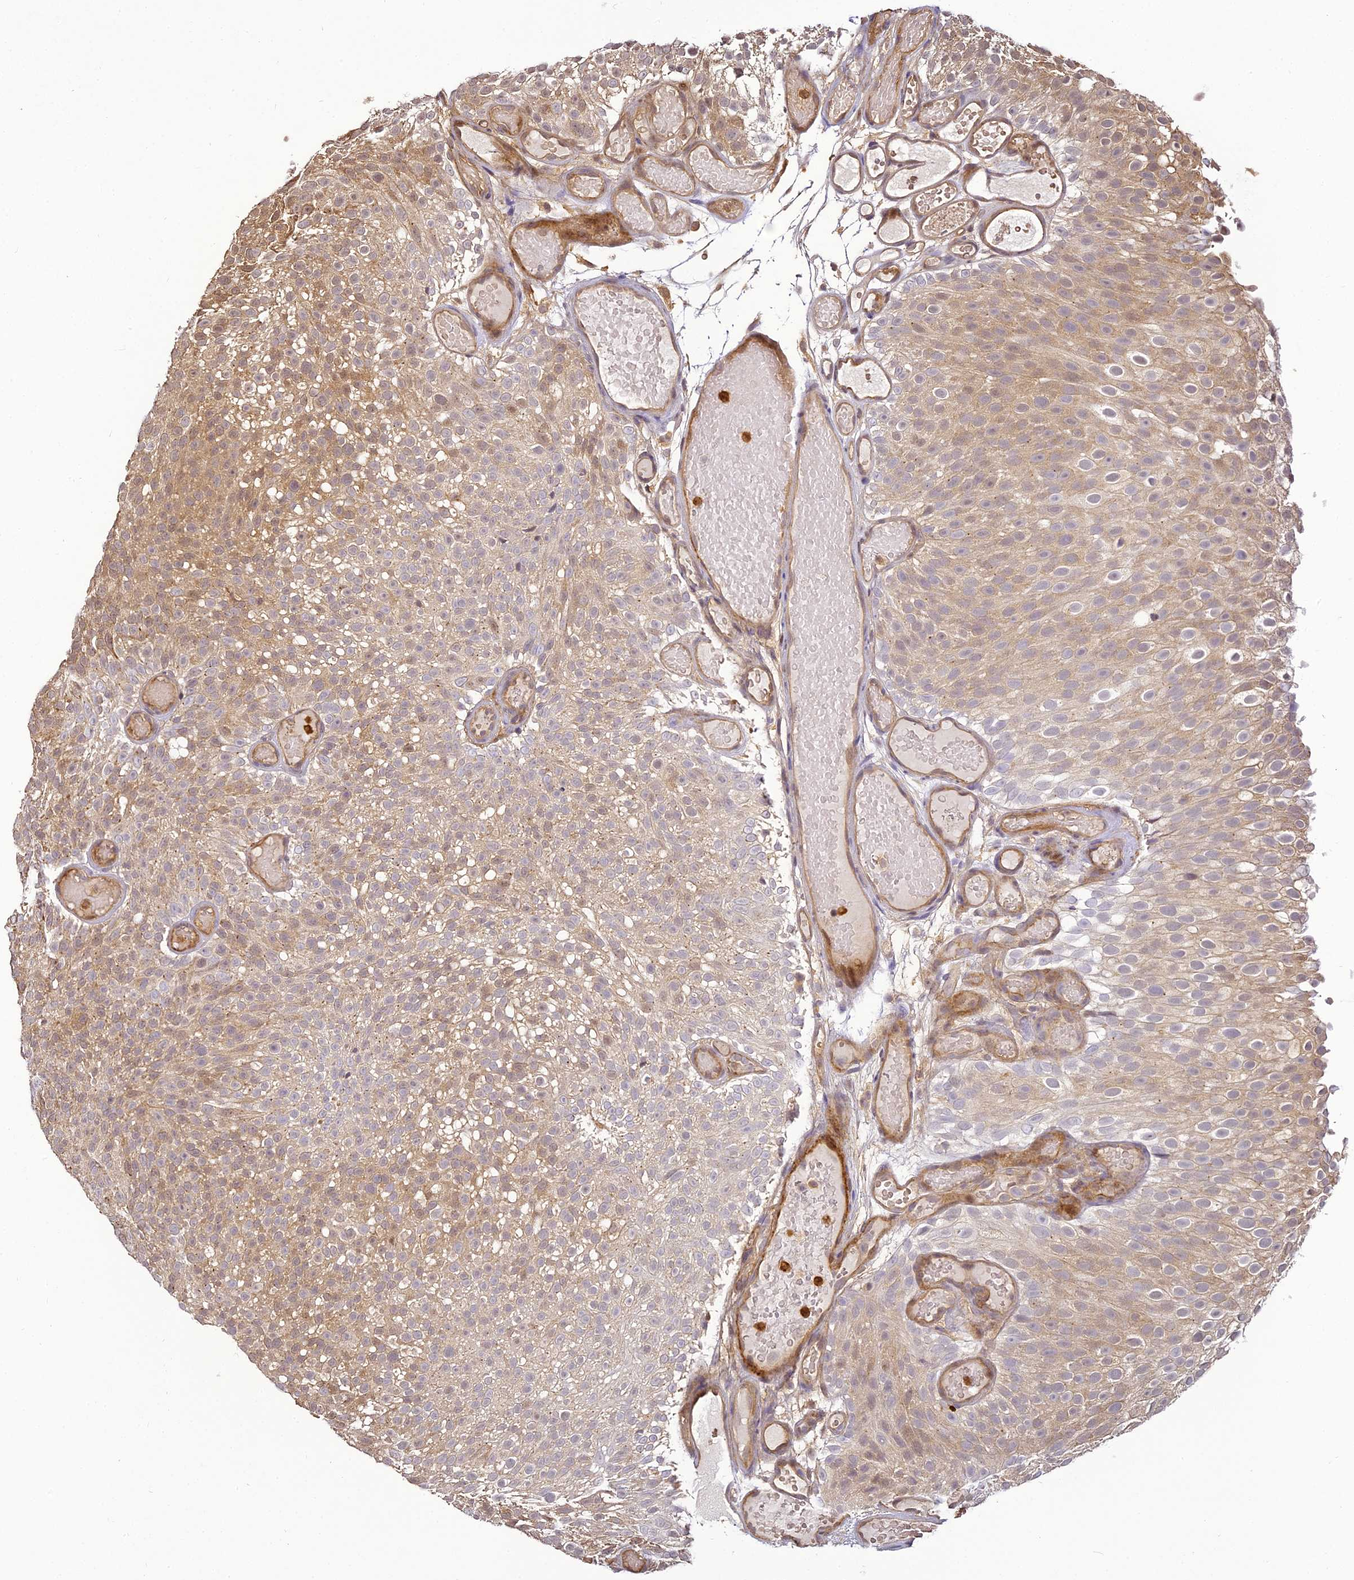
{"staining": {"intensity": "moderate", "quantity": "25%-75%", "location": "cytoplasmic/membranous"}, "tissue": "urothelial cancer", "cell_type": "Tumor cells", "image_type": "cancer", "snomed": [{"axis": "morphology", "description": "Urothelial carcinoma, Low grade"}, {"axis": "topography", "description": "Urinary bladder"}], "caption": "Immunohistochemical staining of human low-grade urothelial carcinoma reveals moderate cytoplasmic/membranous protein positivity in about 25%-75% of tumor cells.", "gene": "BCDIN3D", "patient": {"sex": "male", "age": 78}}